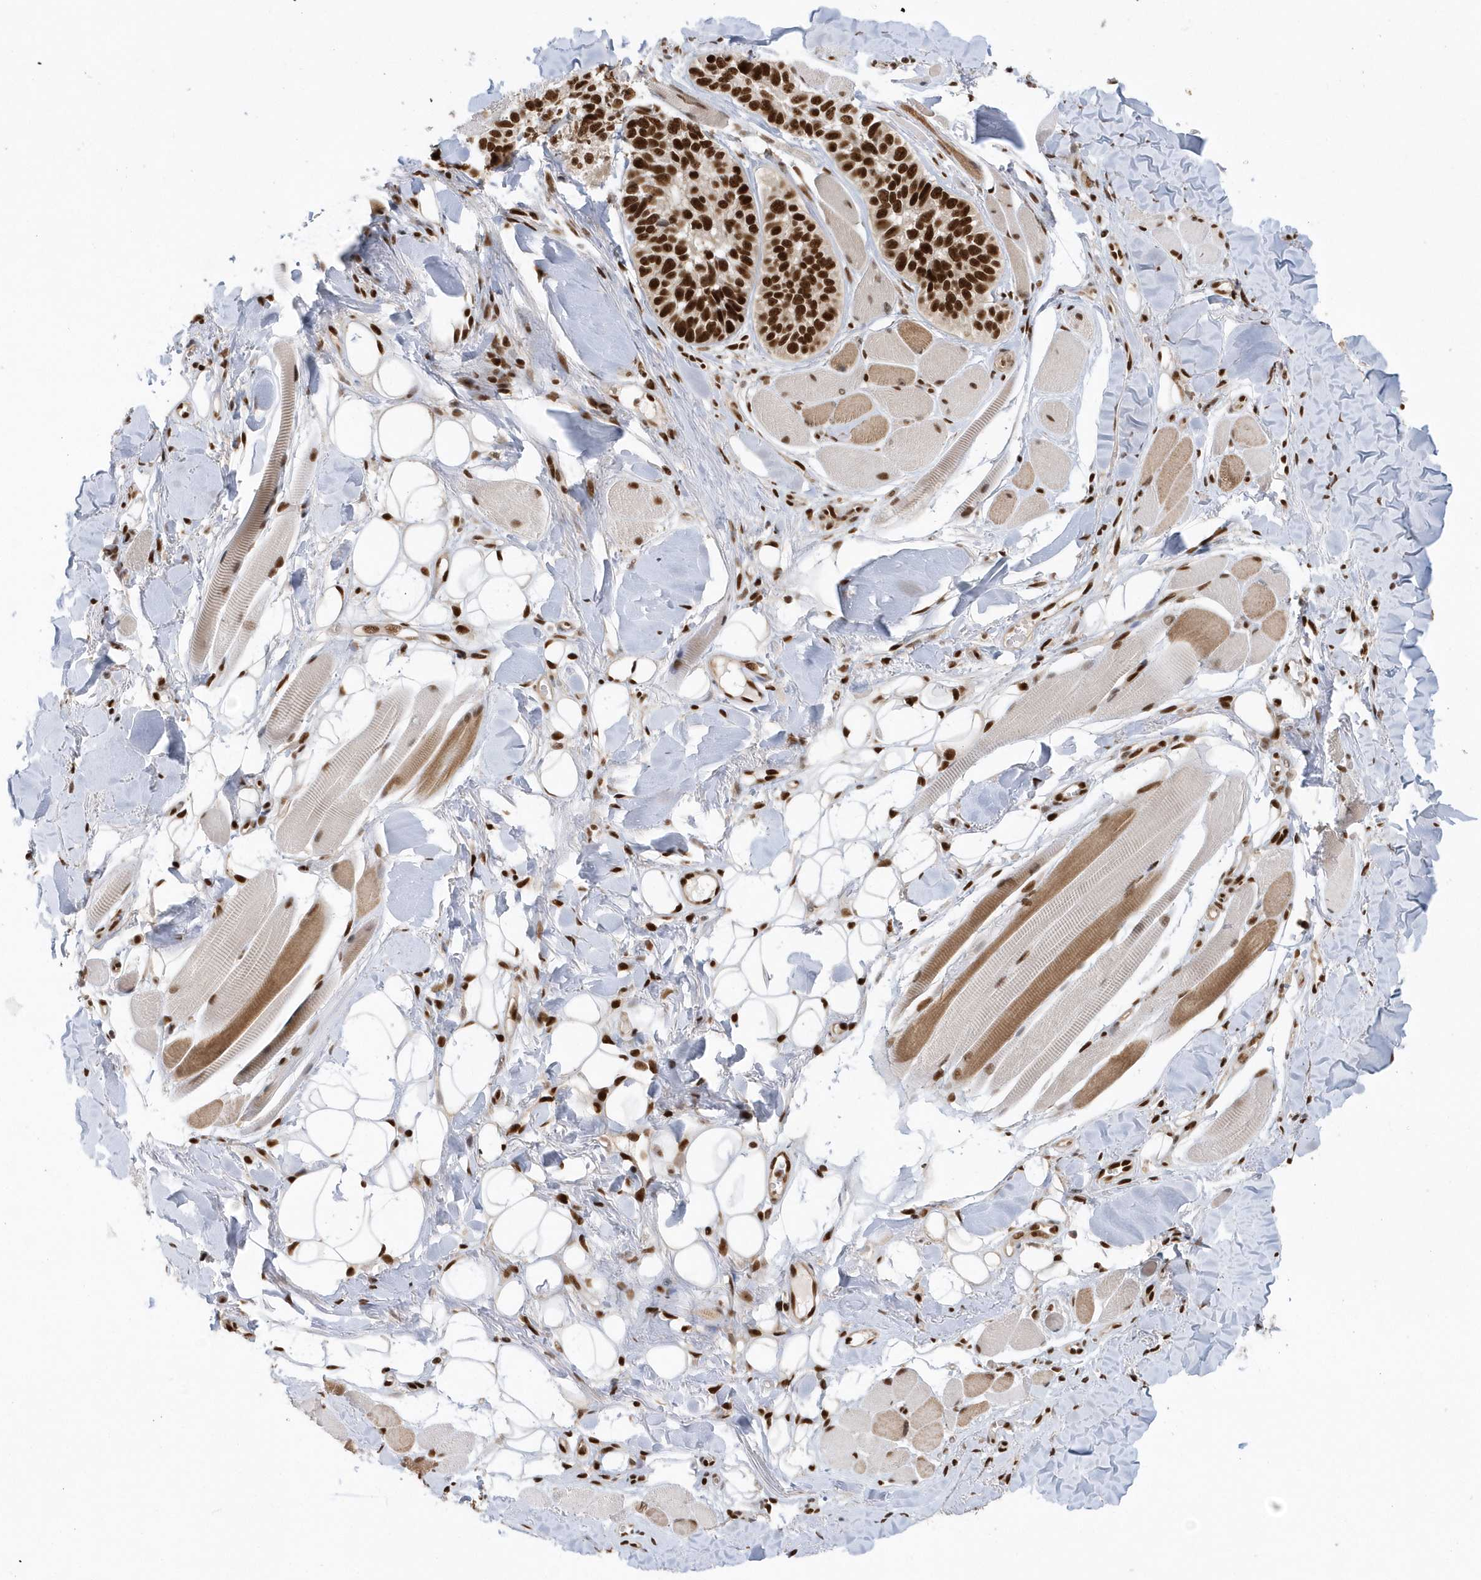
{"staining": {"intensity": "strong", "quantity": ">75%", "location": "nuclear"}, "tissue": "skin cancer", "cell_type": "Tumor cells", "image_type": "cancer", "snomed": [{"axis": "morphology", "description": "Basal cell carcinoma"}, {"axis": "topography", "description": "Skin"}], "caption": "Tumor cells demonstrate high levels of strong nuclear staining in approximately >75% of cells in human skin basal cell carcinoma.", "gene": "SEPHS1", "patient": {"sex": "male", "age": 62}}